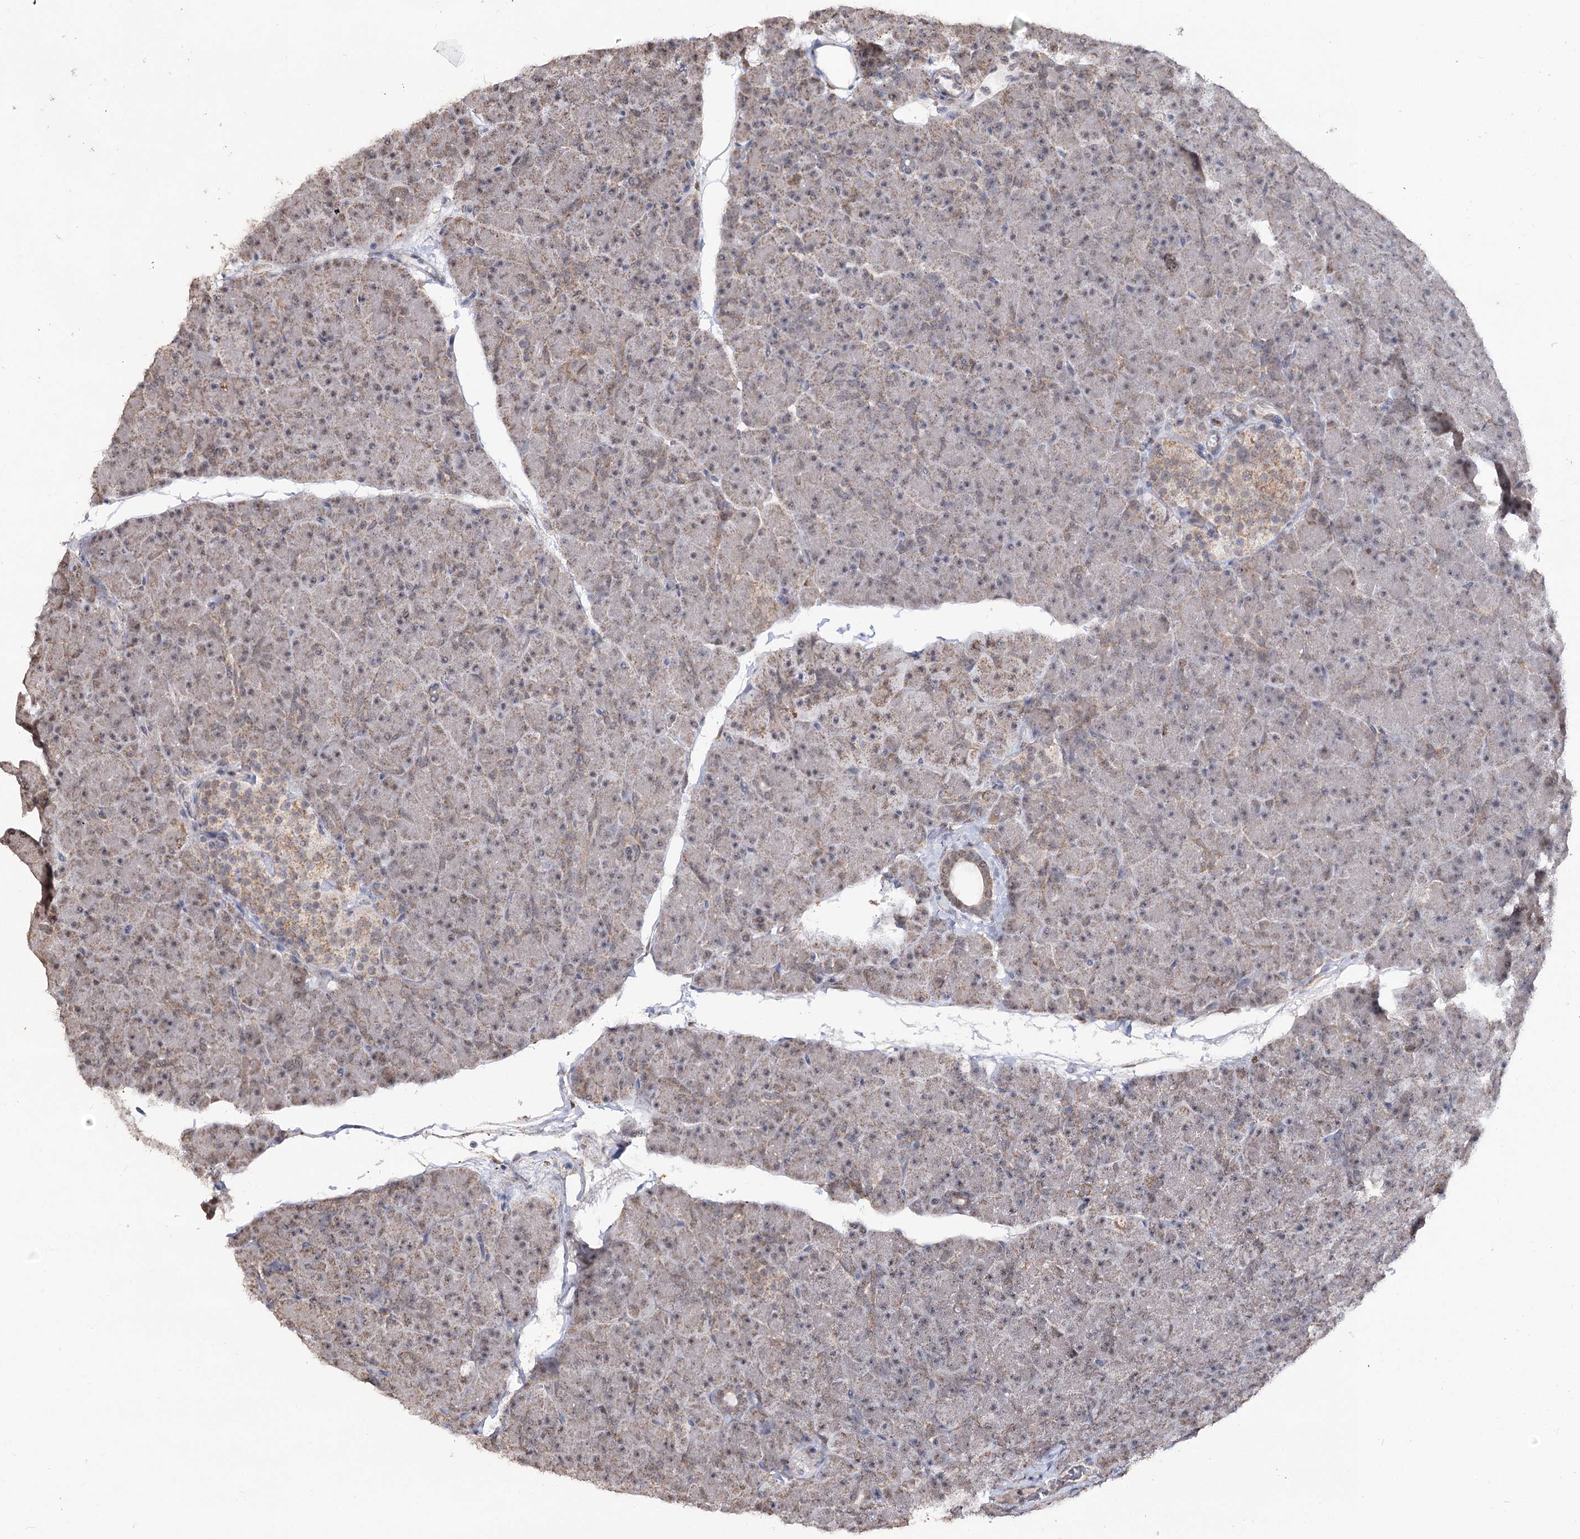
{"staining": {"intensity": "weak", "quantity": "25%-75%", "location": "nuclear"}, "tissue": "pancreas", "cell_type": "Exocrine glandular cells", "image_type": "normal", "snomed": [{"axis": "morphology", "description": "Normal tissue, NOS"}, {"axis": "topography", "description": "Pancreas"}], "caption": "Immunohistochemistry (IHC) (DAB) staining of benign human pancreas reveals weak nuclear protein positivity in about 25%-75% of exocrine glandular cells. (brown staining indicates protein expression, while blue staining denotes nuclei).", "gene": "RUFY4", "patient": {"sex": "male", "age": 36}}